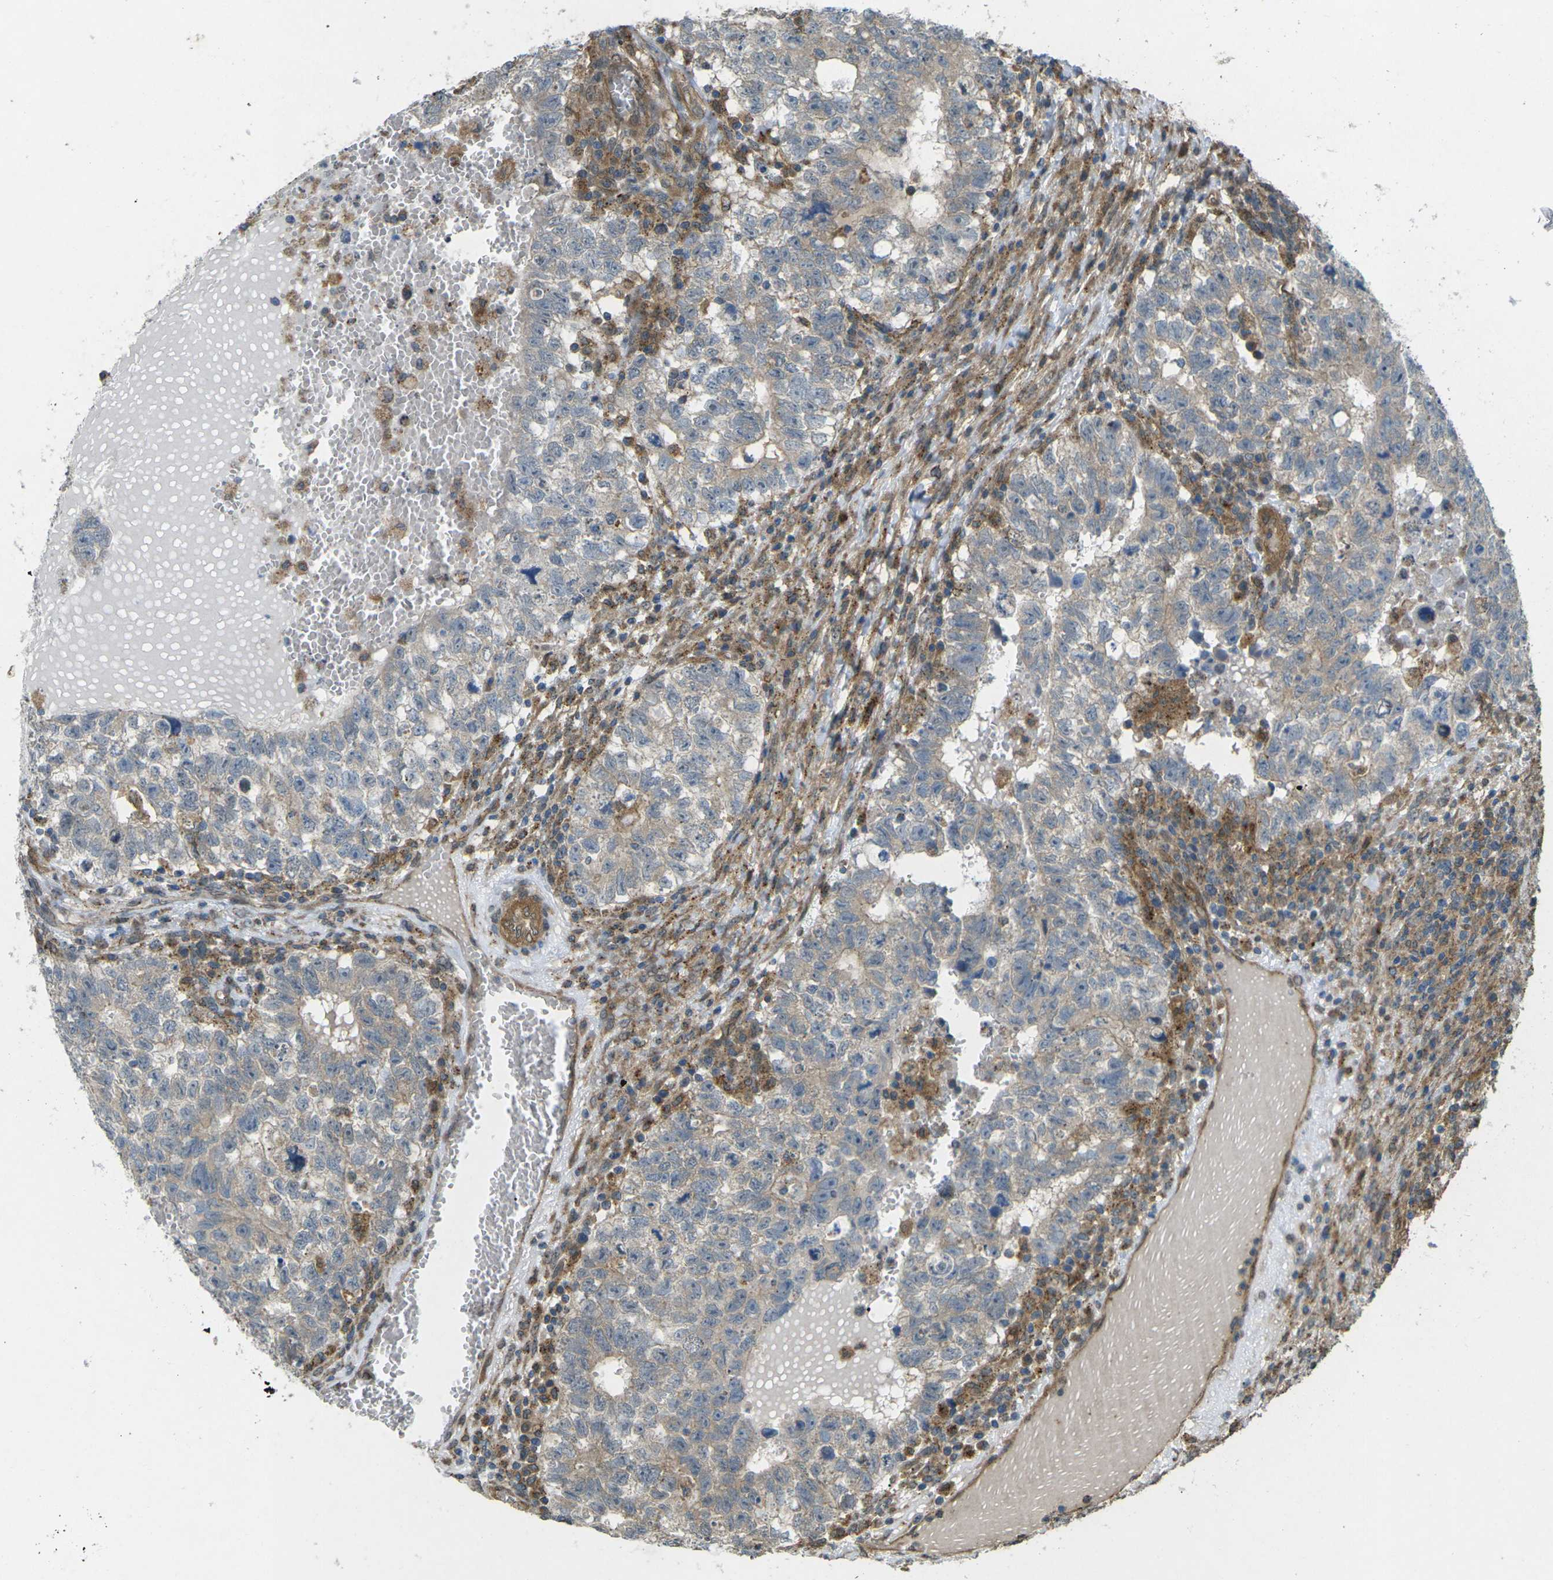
{"staining": {"intensity": "weak", "quantity": "25%-75%", "location": "cytoplasmic/membranous"}, "tissue": "testis cancer", "cell_type": "Tumor cells", "image_type": "cancer", "snomed": [{"axis": "morphology", "description": "Seminoma, NOS"}, {"axis": "morphology", "description": "Carcinoma, Embryonal, NOS"}, {"axis": "topography", "description": "Testis"}], "caption": "Protein staining of testis cancer tissue demonstrates weak cytoplasmic/membranous staining in approximately 25%-75% of tumor cells. (DAB (3,3'-diaminobenzidine) IHC, brown staining for protein, blue staining for nuclei).", "gene": "CHMP3", "patient": {"sex": "male", "age": 38}}